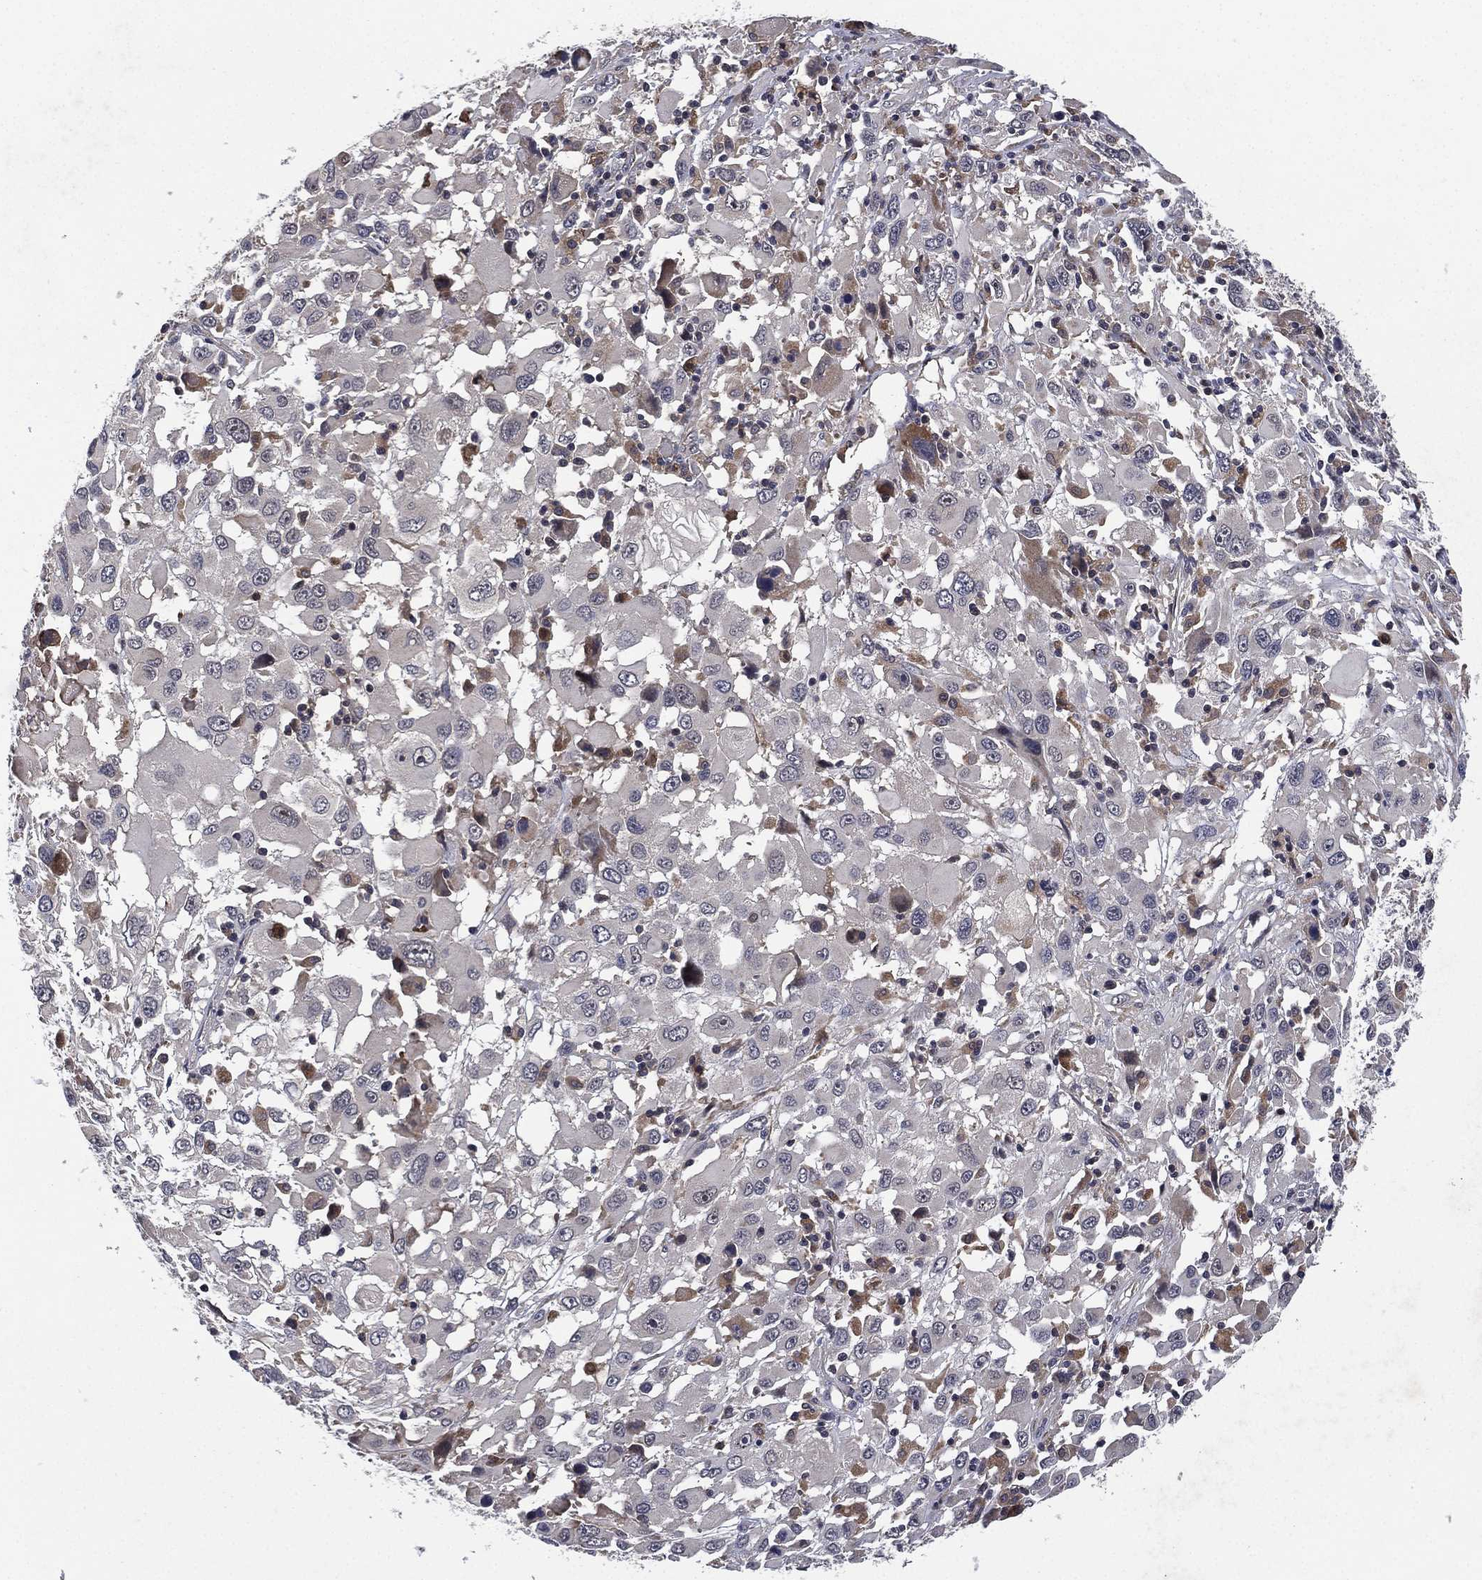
{"staining": {"intensity": "weak", "quantity": "<25%", "location": "cytoplasmic/membranous"}, "tissue": "melanoma", "cell_type": "Tumor cells", "image_type": "cancer", "snomed": [{"axis": "morphology", "description": "Malignant melanoma, Metastatic site"}, {"axis": "topography", "description": "Soft tissue"}], "caption": "Immunohistochemical staining of human malignant melanoma (metastatic site) reveals no significant expression in tumor cells.", "gene": "SELENOO", "patient": {"sex": "male", "age": 50}}